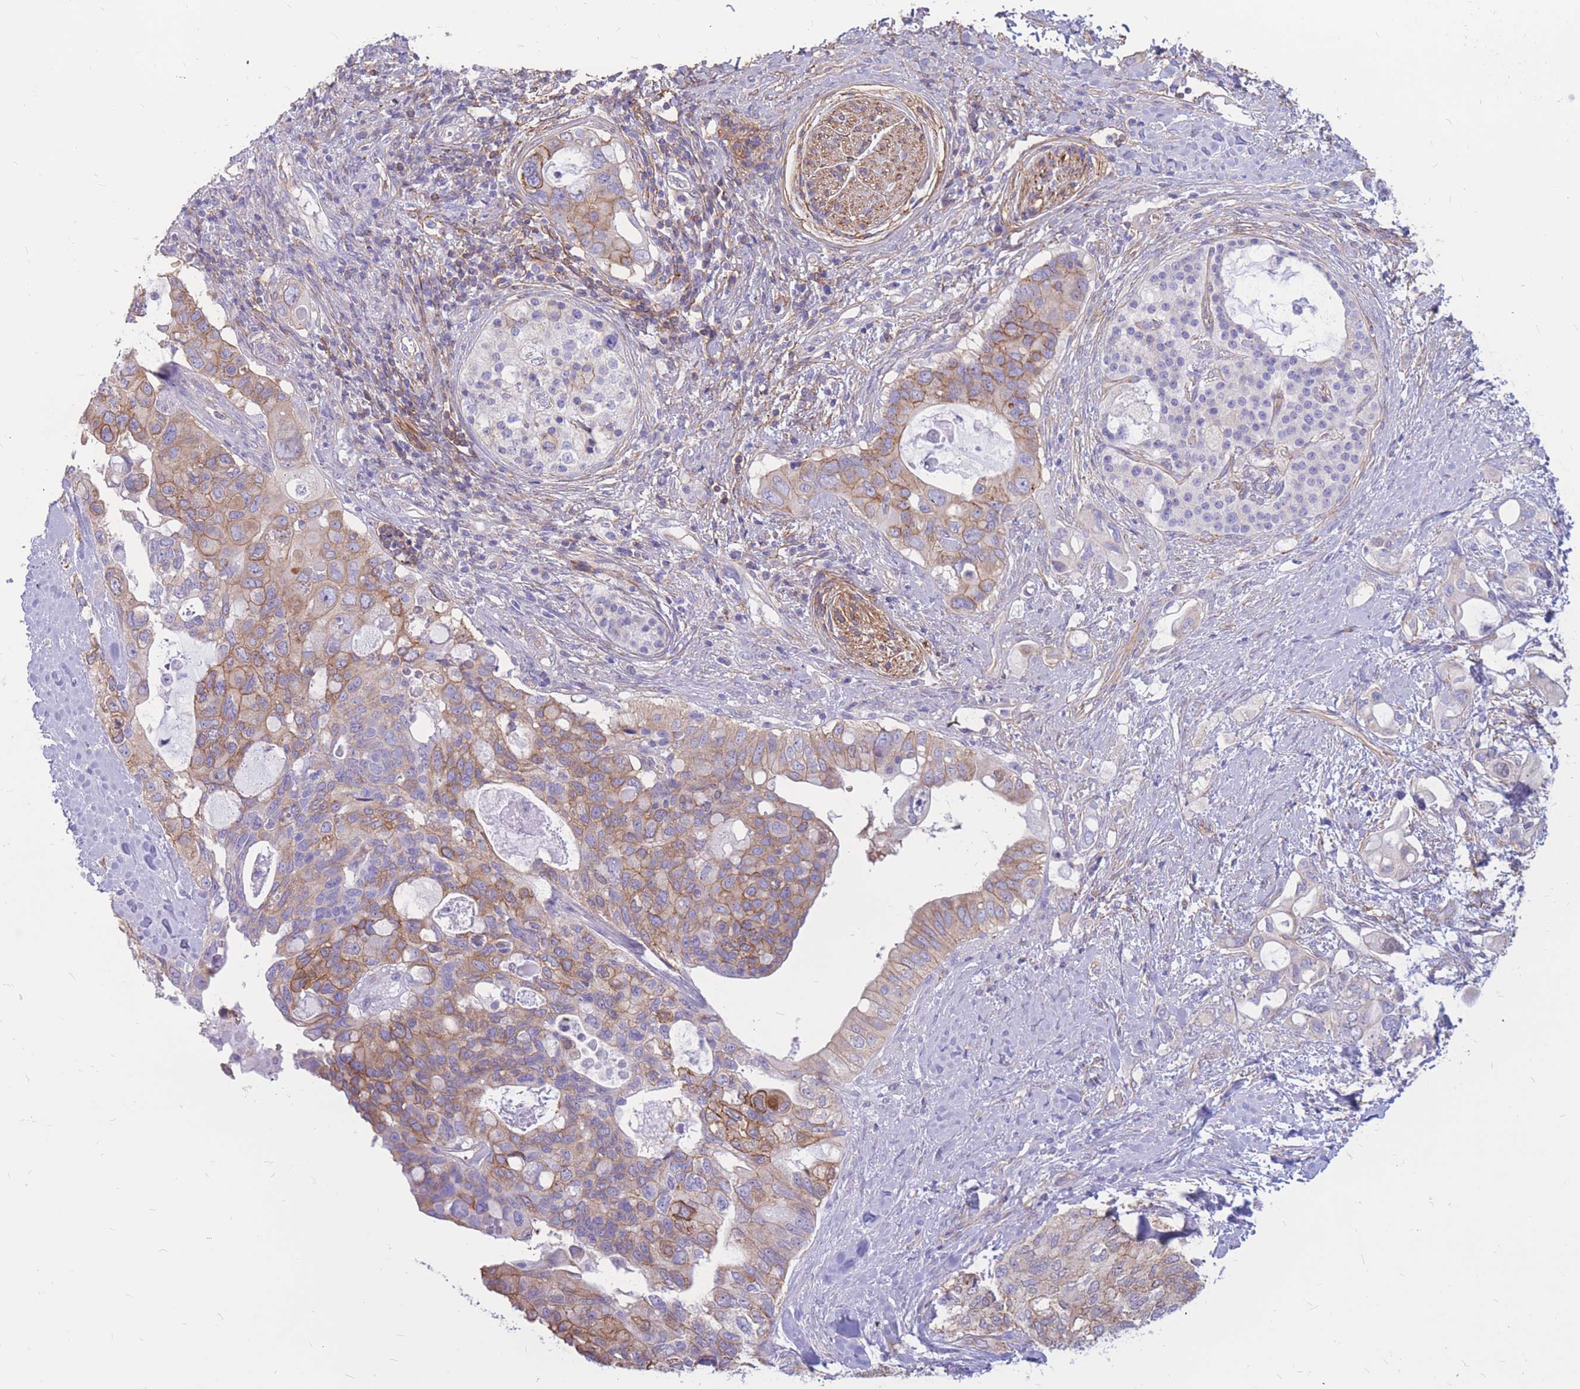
{"staining": {"intensity": "moderate", "quantity": ">75%", "location": "cytoplasmic/membranous"}, "tissue": "pancreatic cancer", "cell_type": "Tumor cells", "image_type": "cancer", "snomed": [{"axis": "morphology", "description": "Adenocarcinoma, NOS"}, {"axis": "topography", "description": "Pancreas"}], "caption": "Moderate cytoplasmic/membranous expression is seen in about >75% of tumor cells in adenocarcinoma (pancreatic).", "gene": "ADD2", "patient": {"sex": "female", "age": 56}}